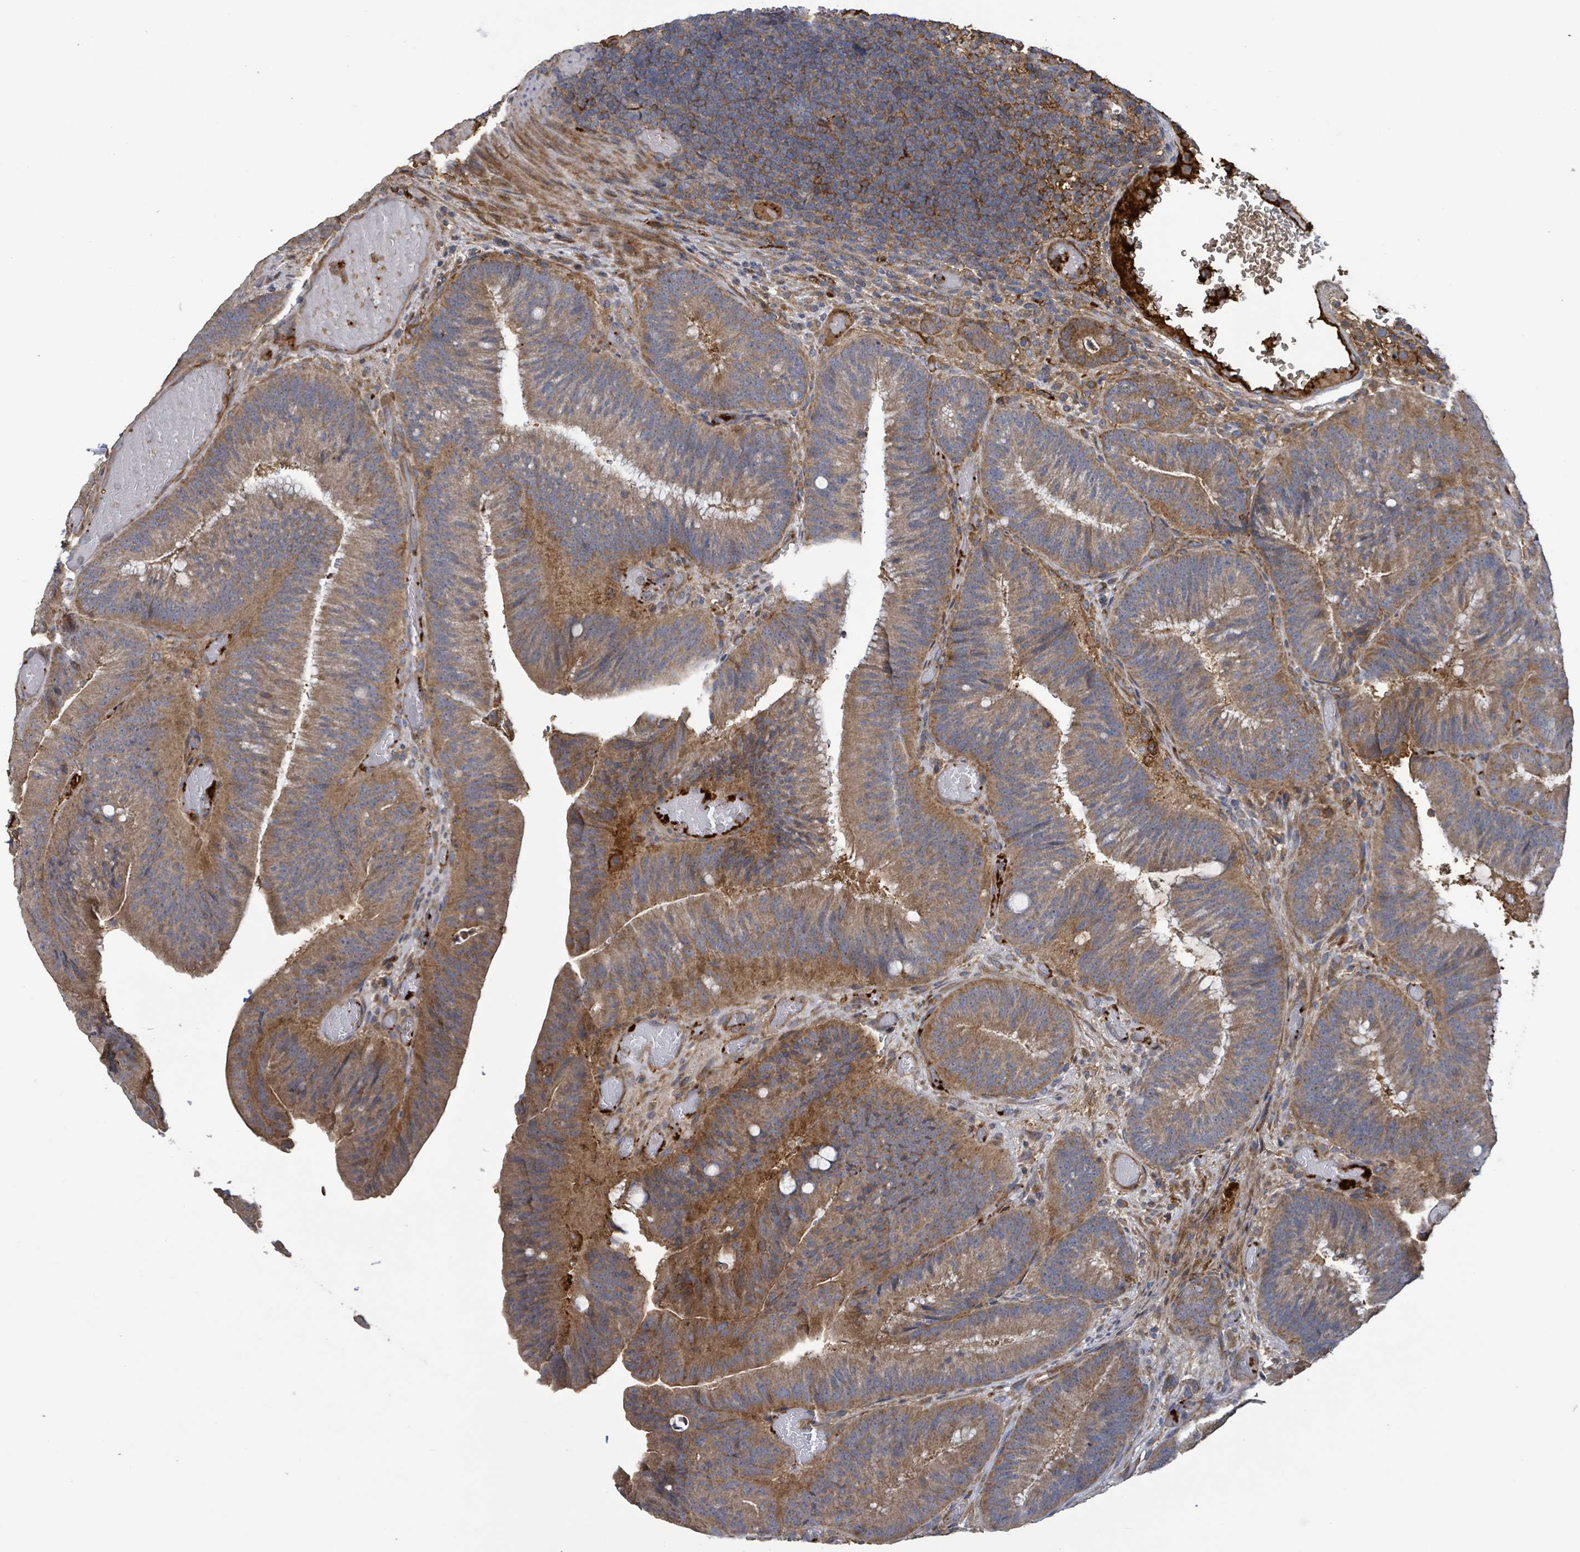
{"staining": {"intensity": "moderate", "quantity": ">75%", "location": "cytoplasmic/membranous"}, "tissue": "colorectal cancer", "cell_type": "Tumor cells", "image_type": "cancer", "snomed": [{"axis": "morphology", "description": "Adenocarcinoma, NOS"}, {"axis": "topography", "description": "Colon"}], "caption": "Immunohistochemistry histopathology image of neoplastic tissue: human adenocarcinoma (colorectal) stained using immunohistochemistry demonstrates medium levels of moderate protein expression localized specifically in the cytoplasmic/membranous of tumor cells, appearing as a cytoplasmic/membranous brown color.", "gene": "PLAAT1", "patient": {"sex": "female", "age": 43}}